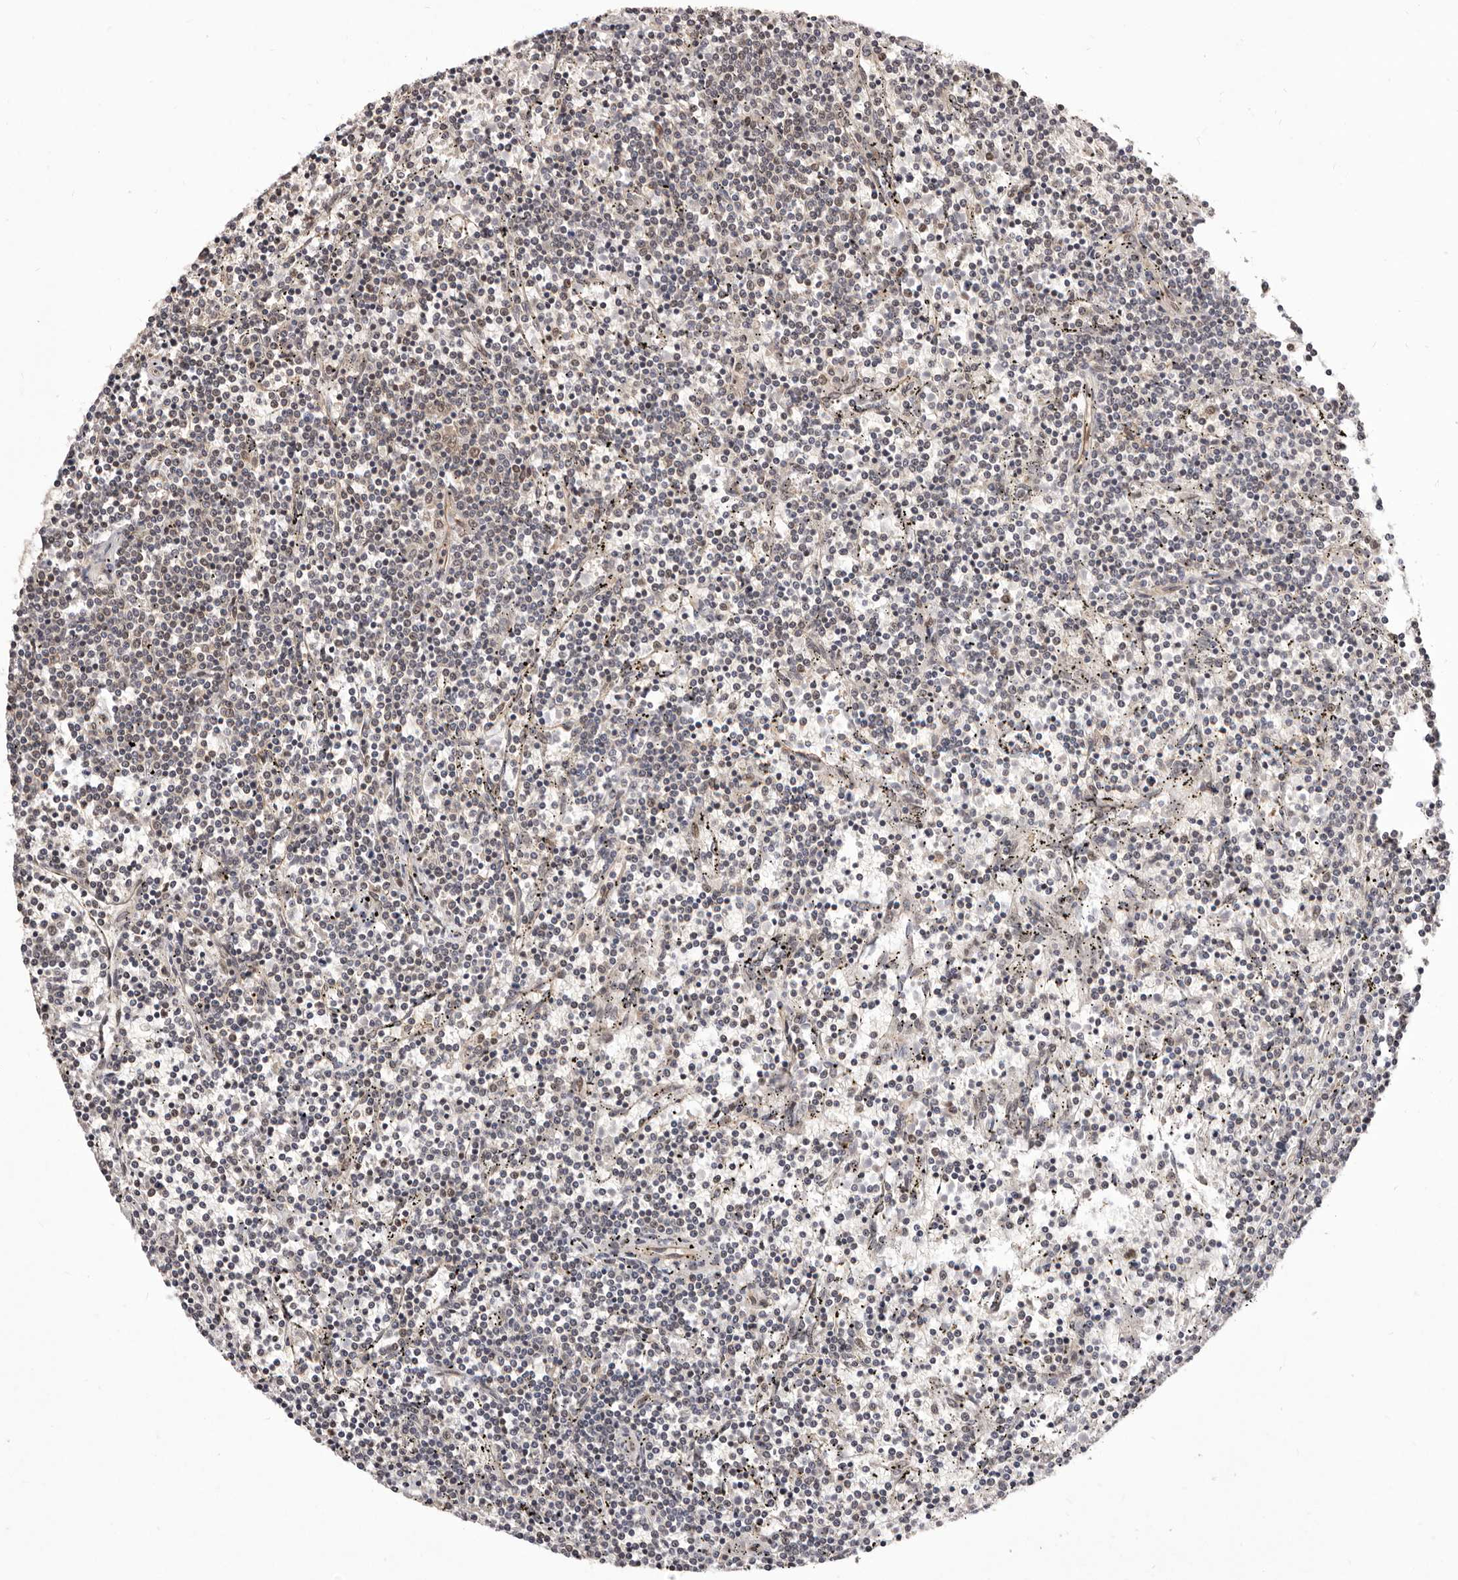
{"staining": {"intensity": "weak", "quantity": "<25%", "location": "cytoplasmic/membranous,nuclear"}, "tissue": "lymphoma", "cell_type": "Tumor cells", "image_type": "cancer", "snomed": [{"axis": "morphology", "description": "Malignant lymphoma, non-Hodgkin's type, Low grade"}, {"axis": "topography", "description": "Spleen"}], "caption": "IHC photomicrograph of low-grade malignant lymphoma, non-Hodgkin's type stained for a protein (brown), which shows no positivity in tumor cells.", "gene": "GLRX3", "patient": {"sex": "female", "age": 50}}